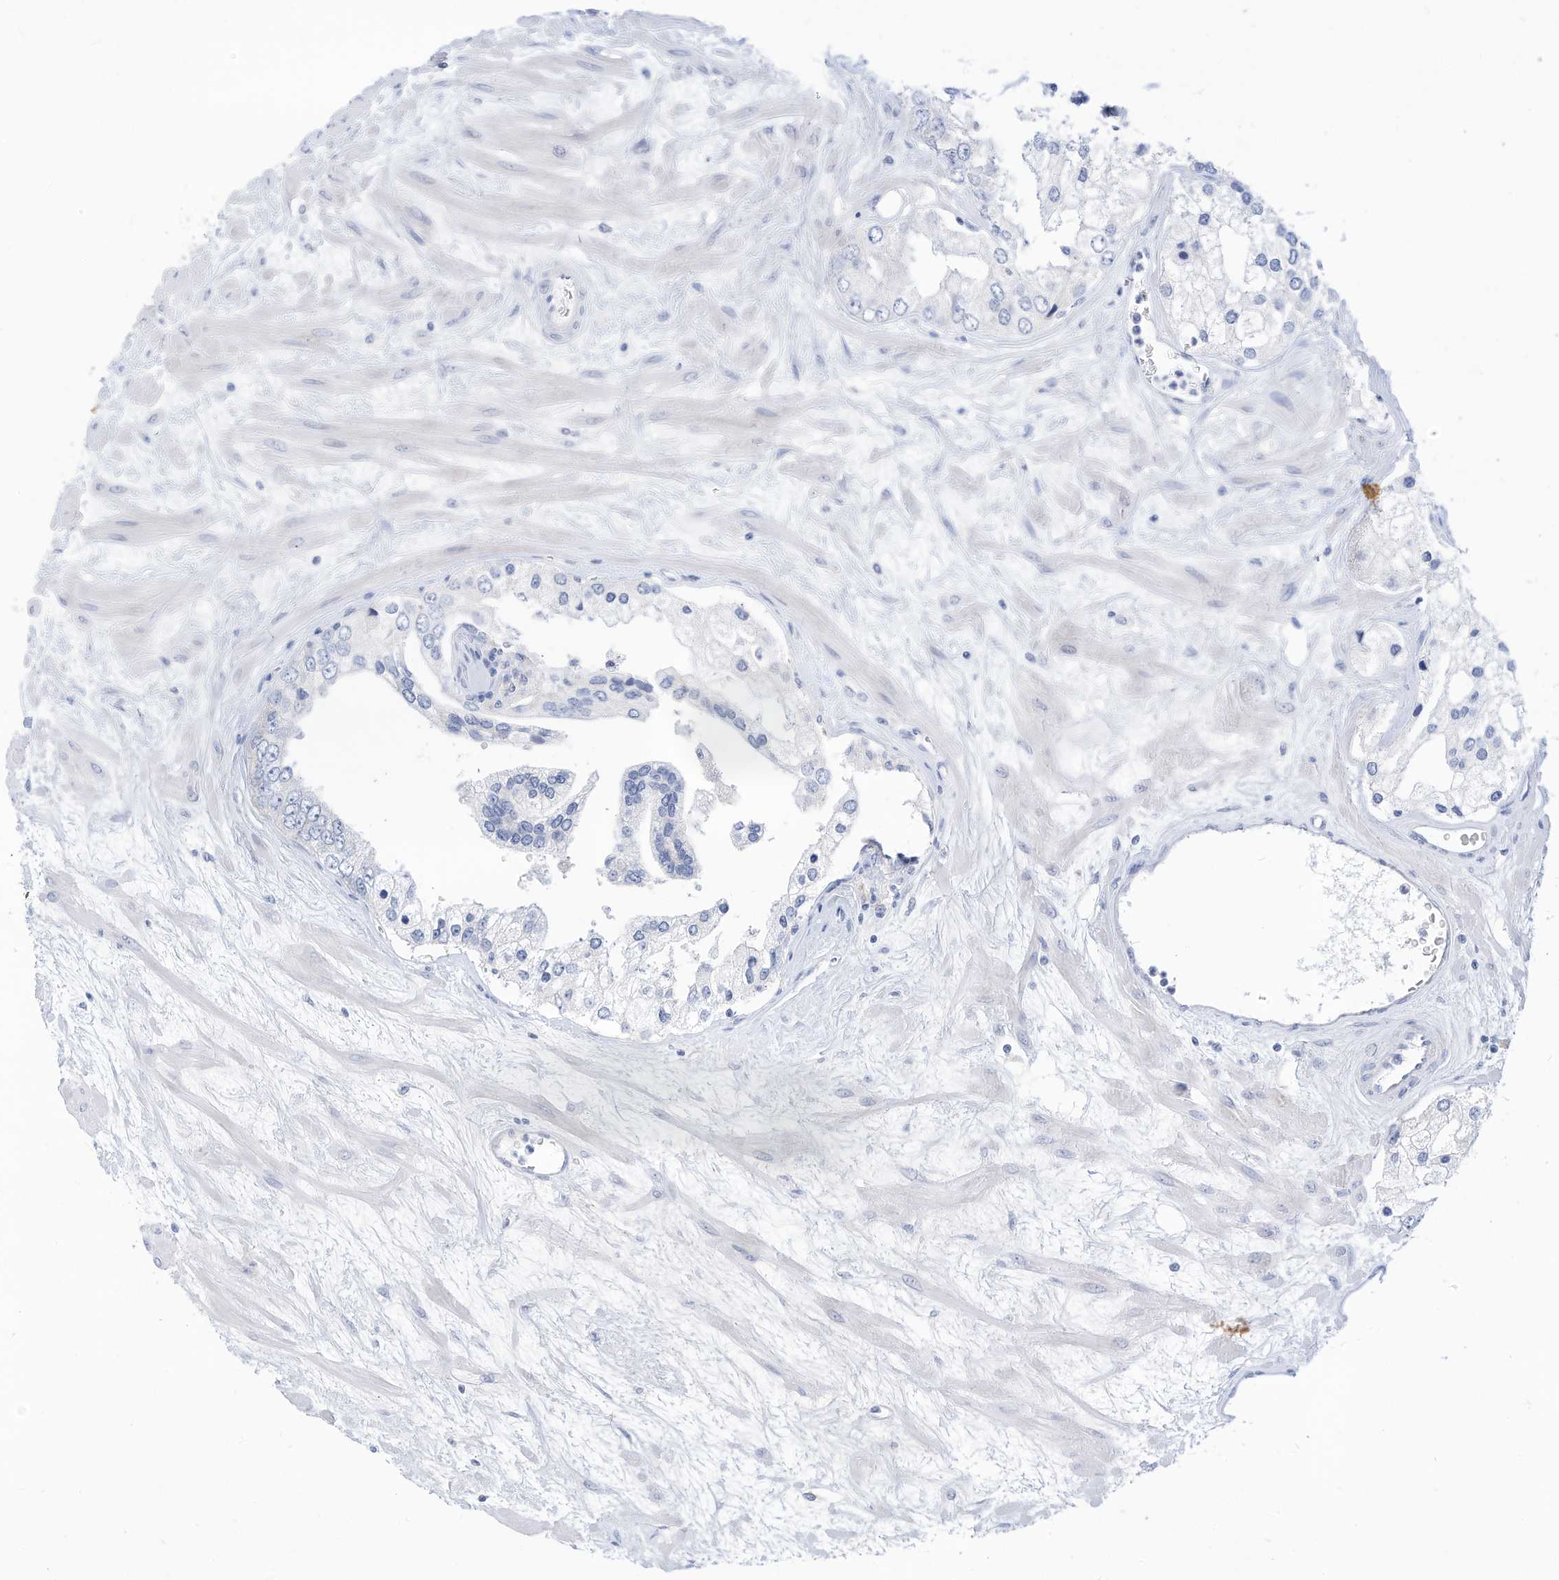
{"staining": {"intensity": "negative", "quantity": "none", "location": "none"}, "tissue": "prostate cancer", "cell_type": "Tumor cells", "image_type": "cancer", "snomed": [{"axis": "morphology", "description": "Adenocarcinoma, High grade"}, {"axis": "topography", "description": "Prostate"}], "caption": "Tumor cells are negative for brown protein staining in prostate cancer (adenocarcinoma (high-grade)).", "gene": "SPOCD1", "patient": {"sex": "male", "age": 66}}